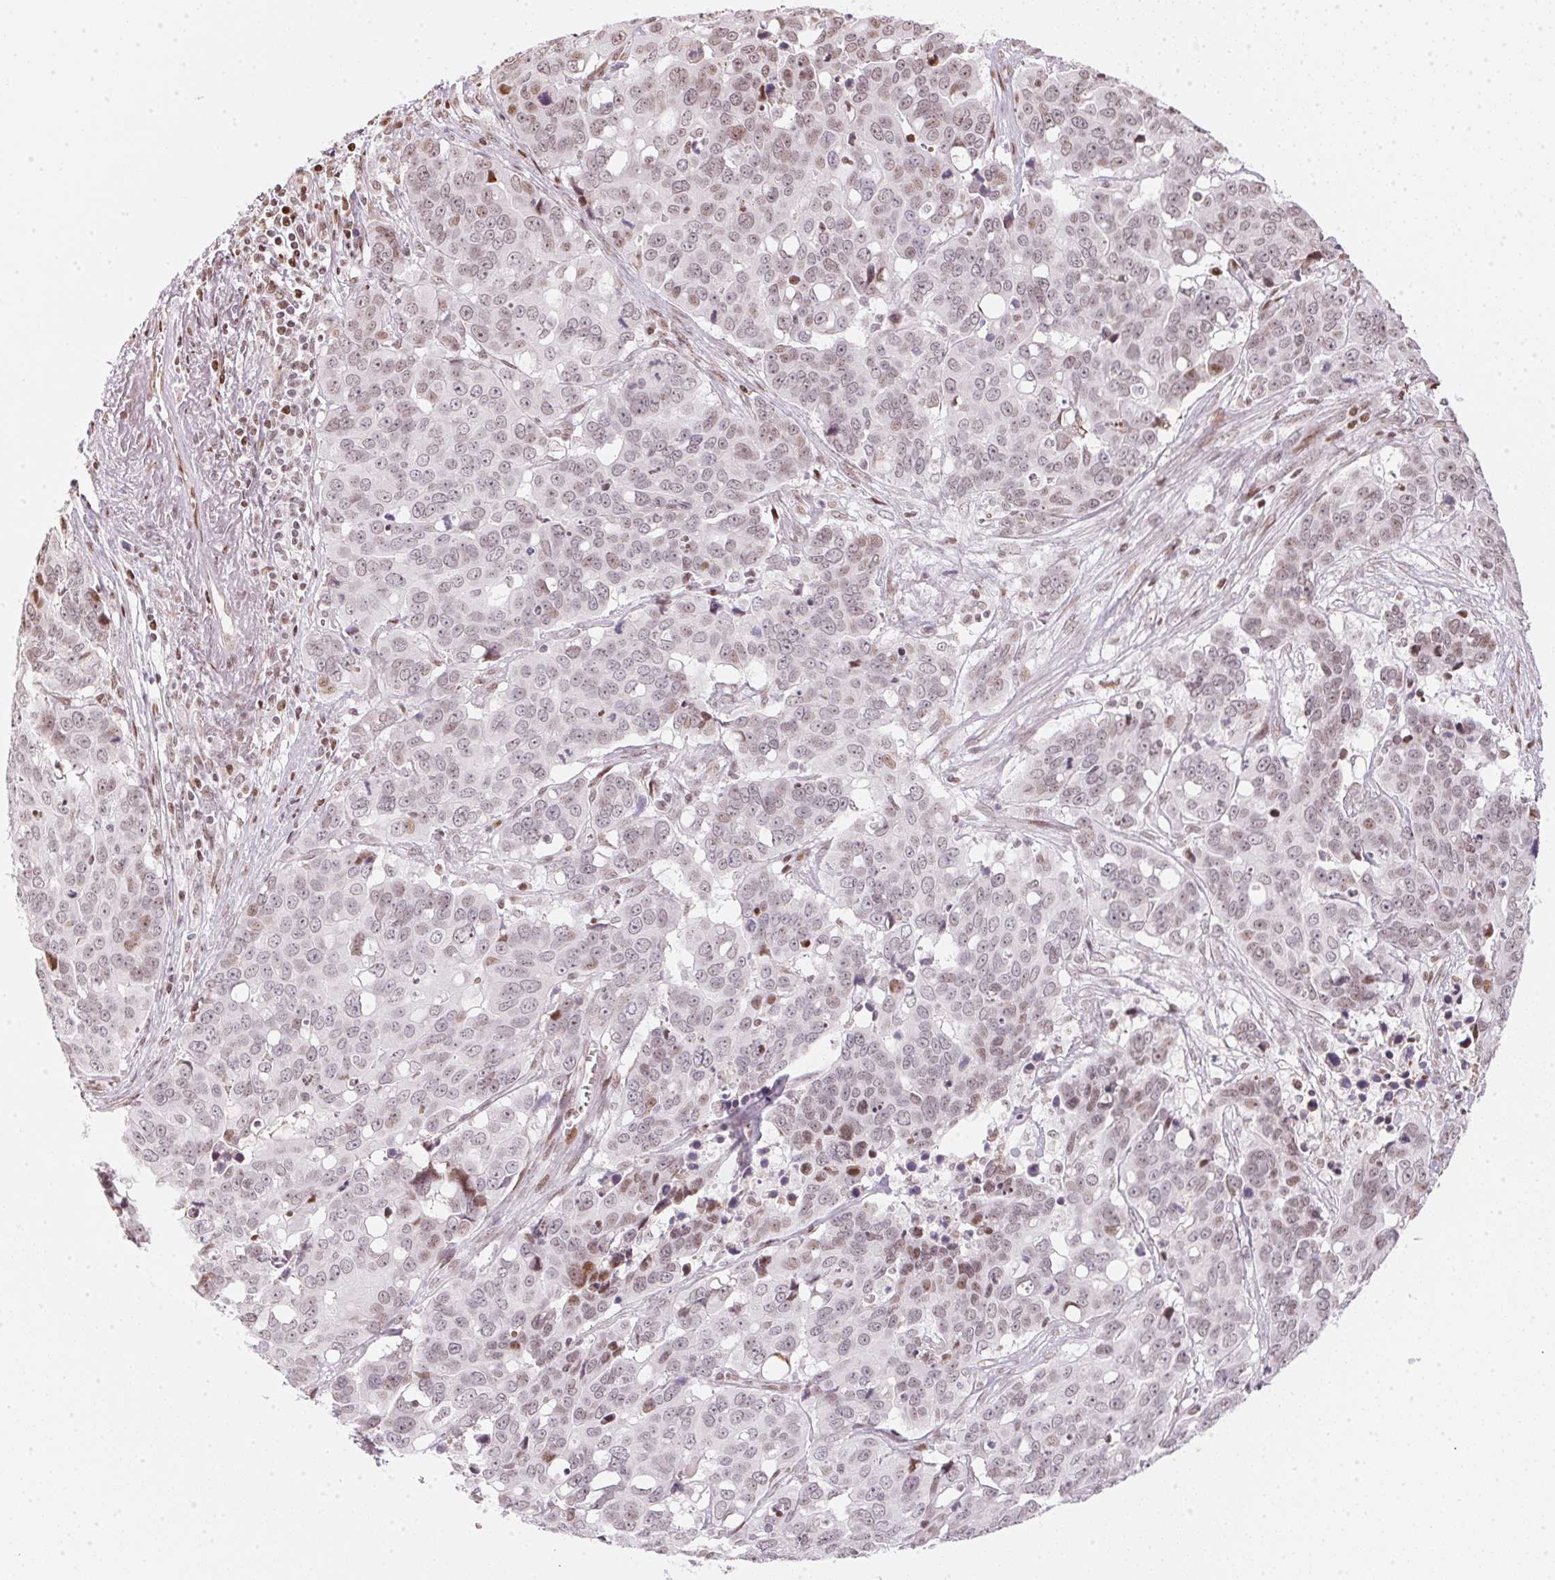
{"staining": {"intensity": "weak", "quantity": "<25%", "location": "nuclear"}, "tissue": "ovarian cancer", "cell_type": "Tumor cells", "image_type": "cancer", "snomed": [{"axis": "morphology", "description": "Carcinoma, endometroid"}, {"axis": "topography", "description": "Ovary"}], "caption": "High power microscopy micrograph of an IHC photomicrograph of ovarian cancer (endometroid carcinoma), revealing no significant staining in tumor cells. (DAB (3,3'-diaminobenzidine) IHC, high magnification).", "gene": "KAT6A", "patient": {"sex": "female", "age": 78}}